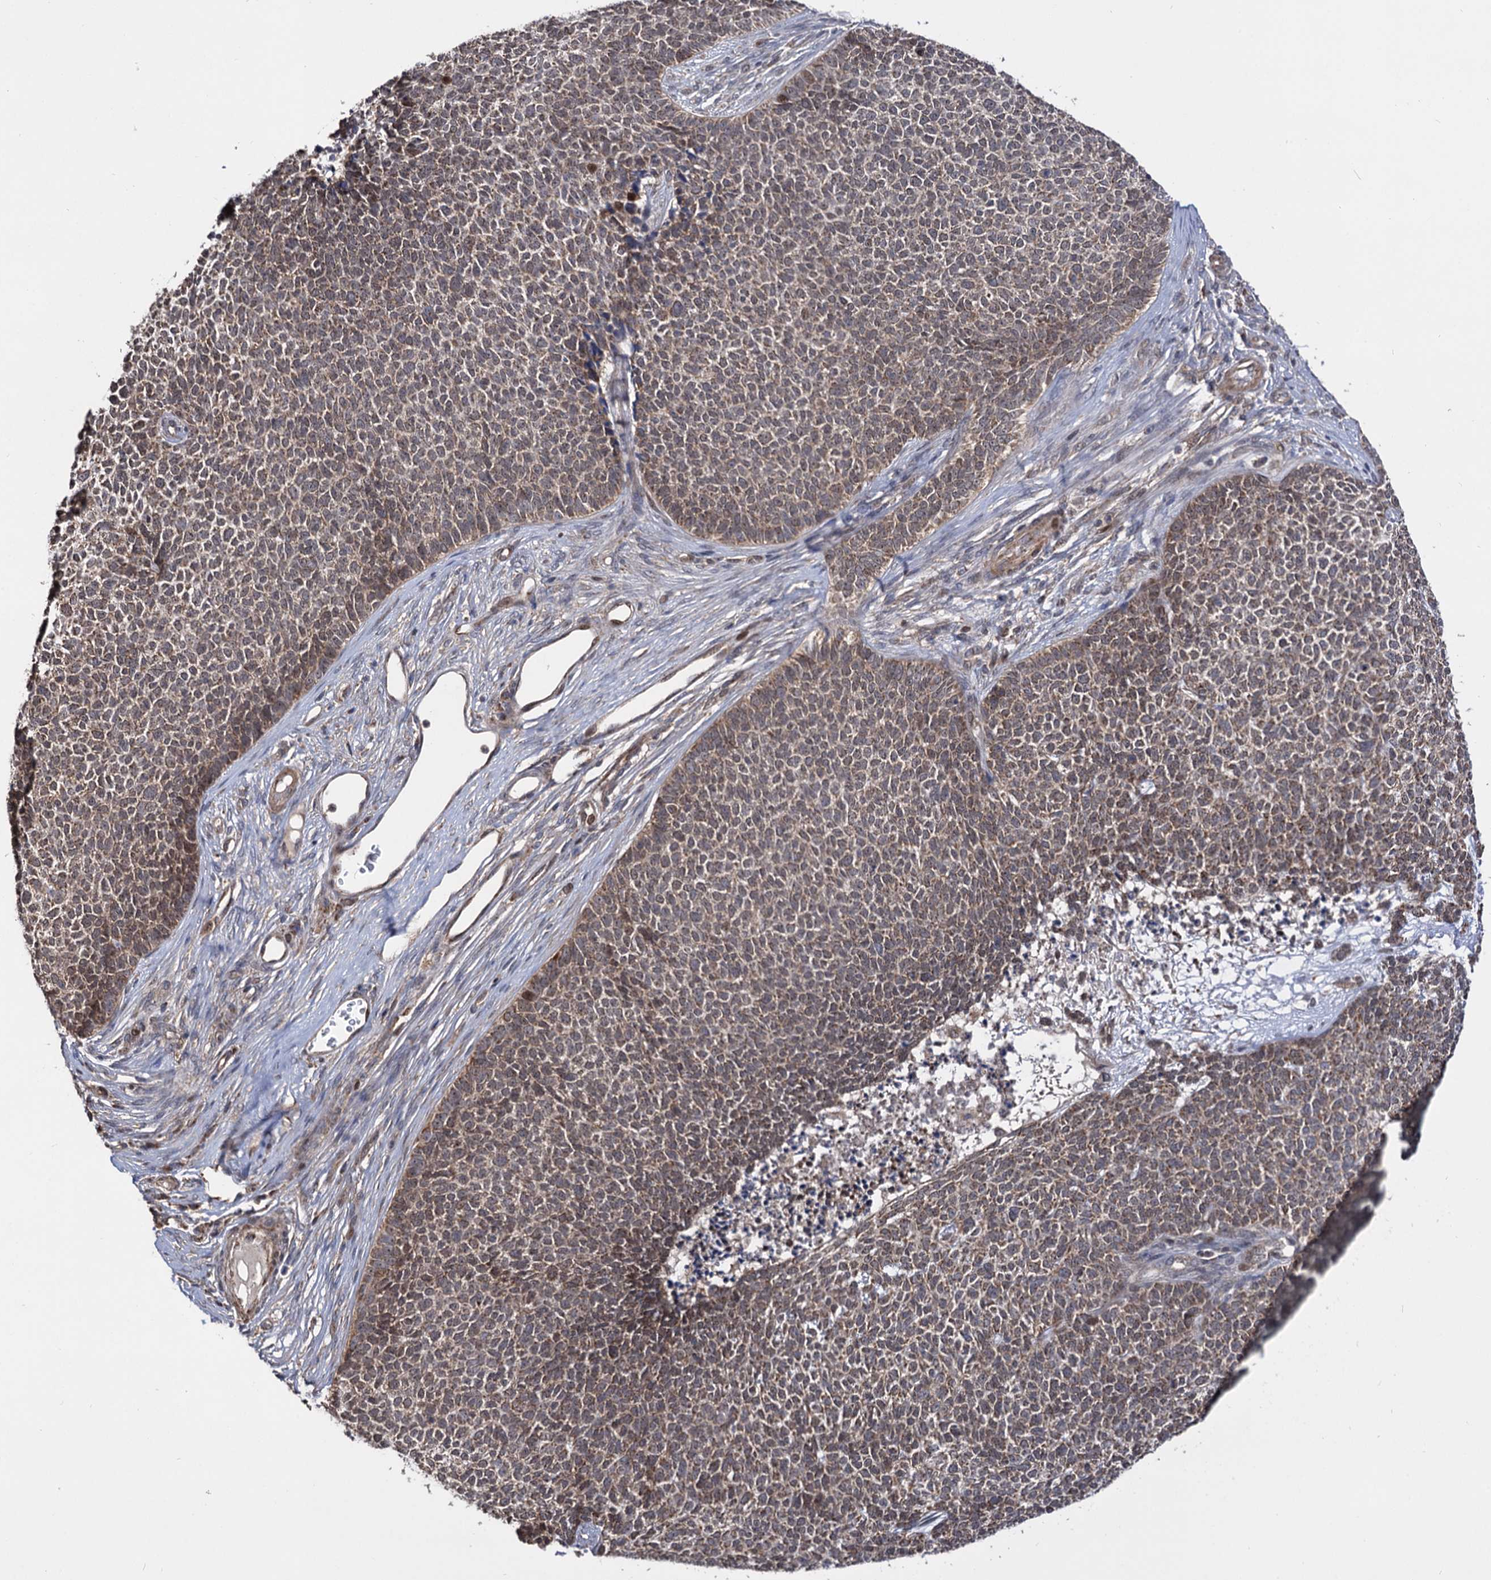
{"staining": {"intensity": "moderate", "quantity": ">75%", "location": "cytoplasmic/membranous"}, "tissue": "skin cancer", "cell_type": "Tumor cells", "image_type": "cancer", "snomed": [{"axis": "morphology", "description": "Basal cell carcinoma"}, {"axis": "topography", "description": "Skin"}], "caption": "This is an image of immunohistochemistry staining of skin cancer, which shows moderate expression in the cytoplasmic/membranous of tumor cells.", "gene": "CEP76", "patient": {"sex": "female", "age": 84}}